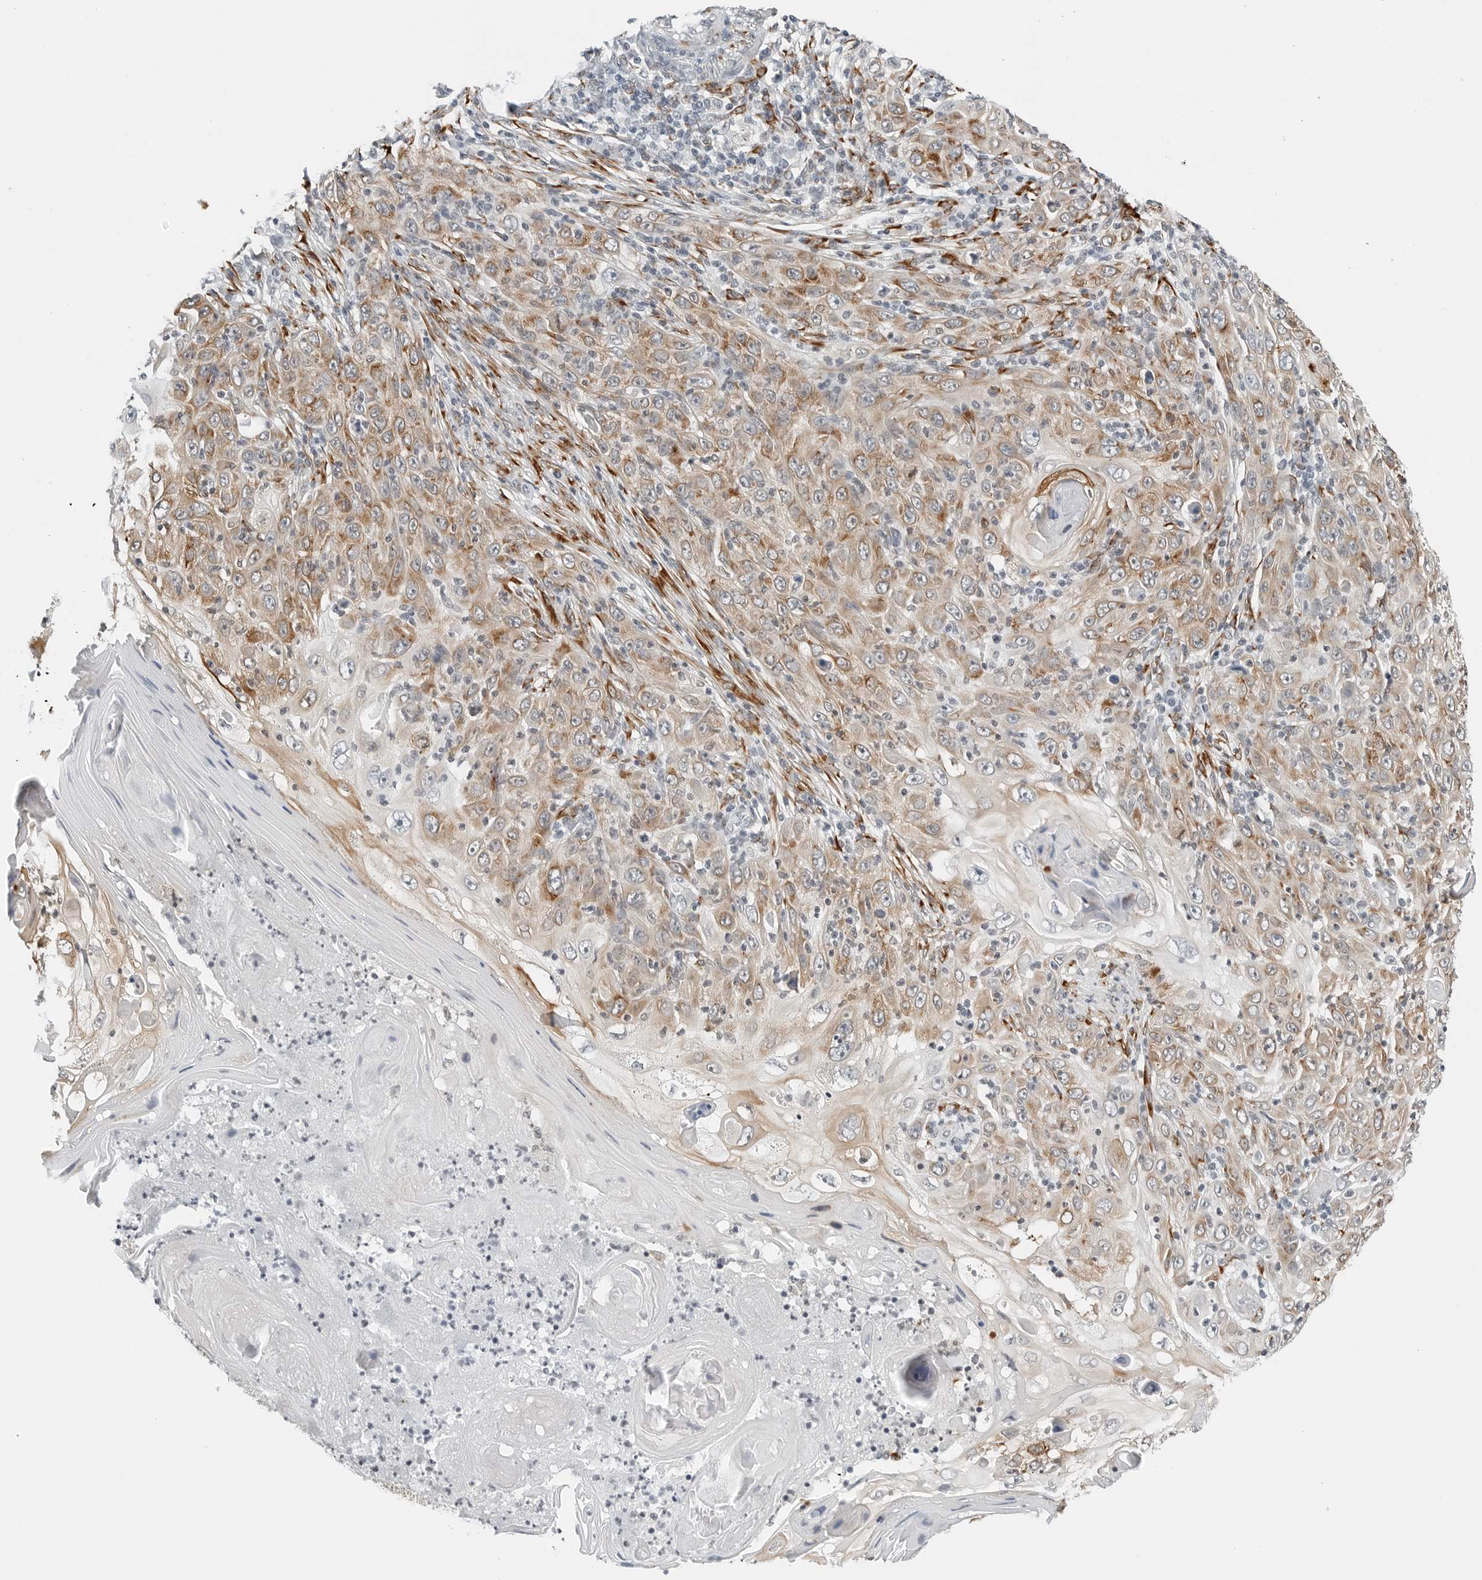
{"staining": {"intensity": "moderate", "quantity": ">75%", "location": "cytoplasmic/membranous"}, "tissue": "skin cancer", "cell_type": "Tumor cells", "image_type": "cancer", "snomed": [{"axis": "morphology", "description": "Squamous cell carcinoma, NOS"}, {"axis": "topography", "description": "Skin"}], "caption": "There is medium levels of moderate cytoplasmic/membranous positivity in tumor cells of skin squamous cell carcinoma, as demonstrated by immunohistochemical staining (brown color).", "gene": "P4HA2", "patient": {"sex": "female", "age": 88}}